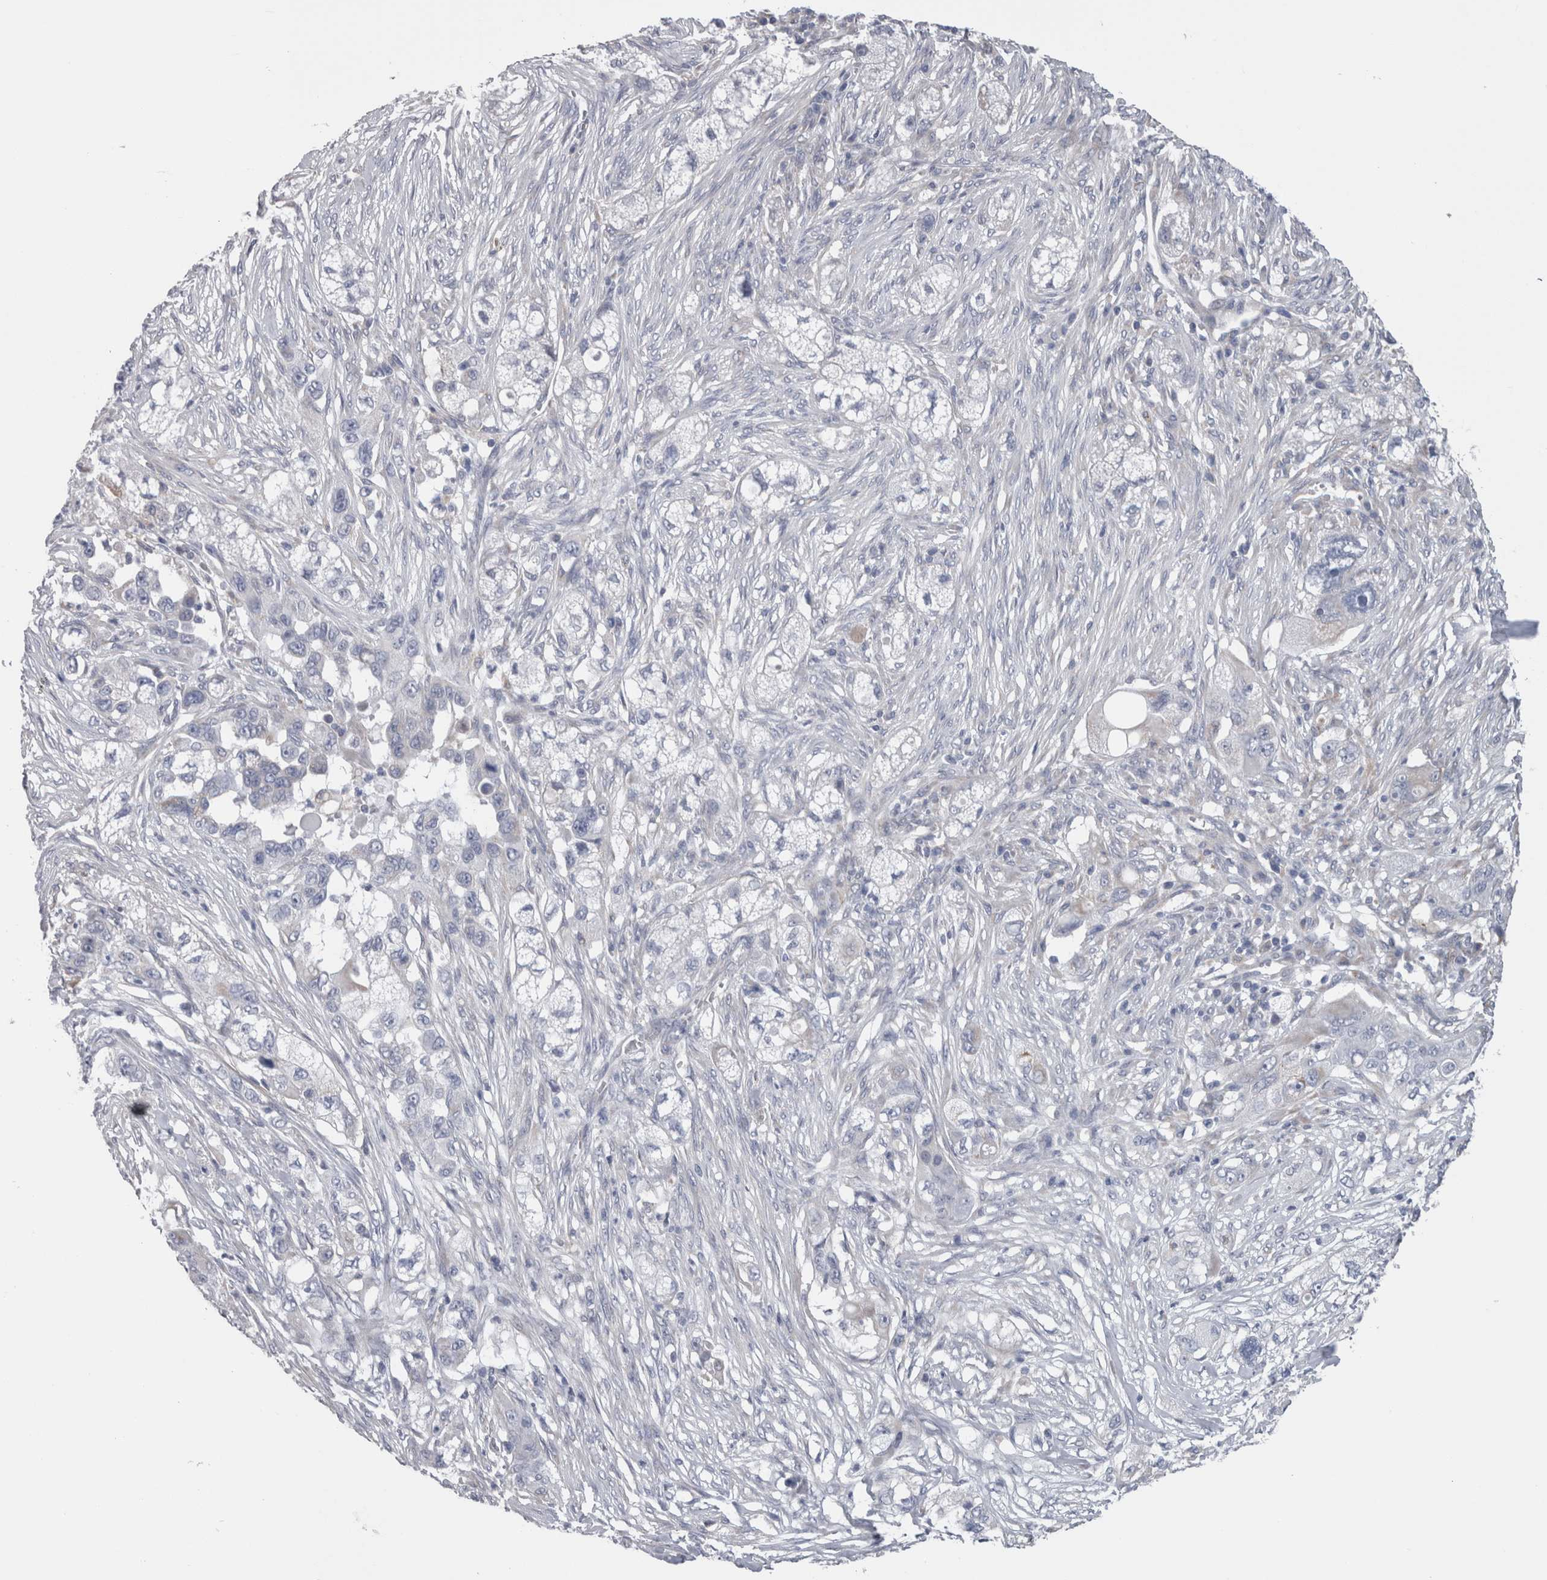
{"staining": {"intensity": "negative", "quantity": "none", "location": "none"}, "tissue": "pancreatic cancer", "cell_type": "Tumor cells", "image_type": "cancer", "snomed": [{"axis": "morphology", "description": "Adenocarcinoma, NOS"}, {"axis": "topography", "description": "Pancreas"}], "caption": "This image is of pancreatic cancer stained with IHC to label a protein in brown with the nuclei are counter-stained blue. There is no expression in tumor cells.", "gene": "GDAP1", "patient": {"sex": "female", "age": 78}}